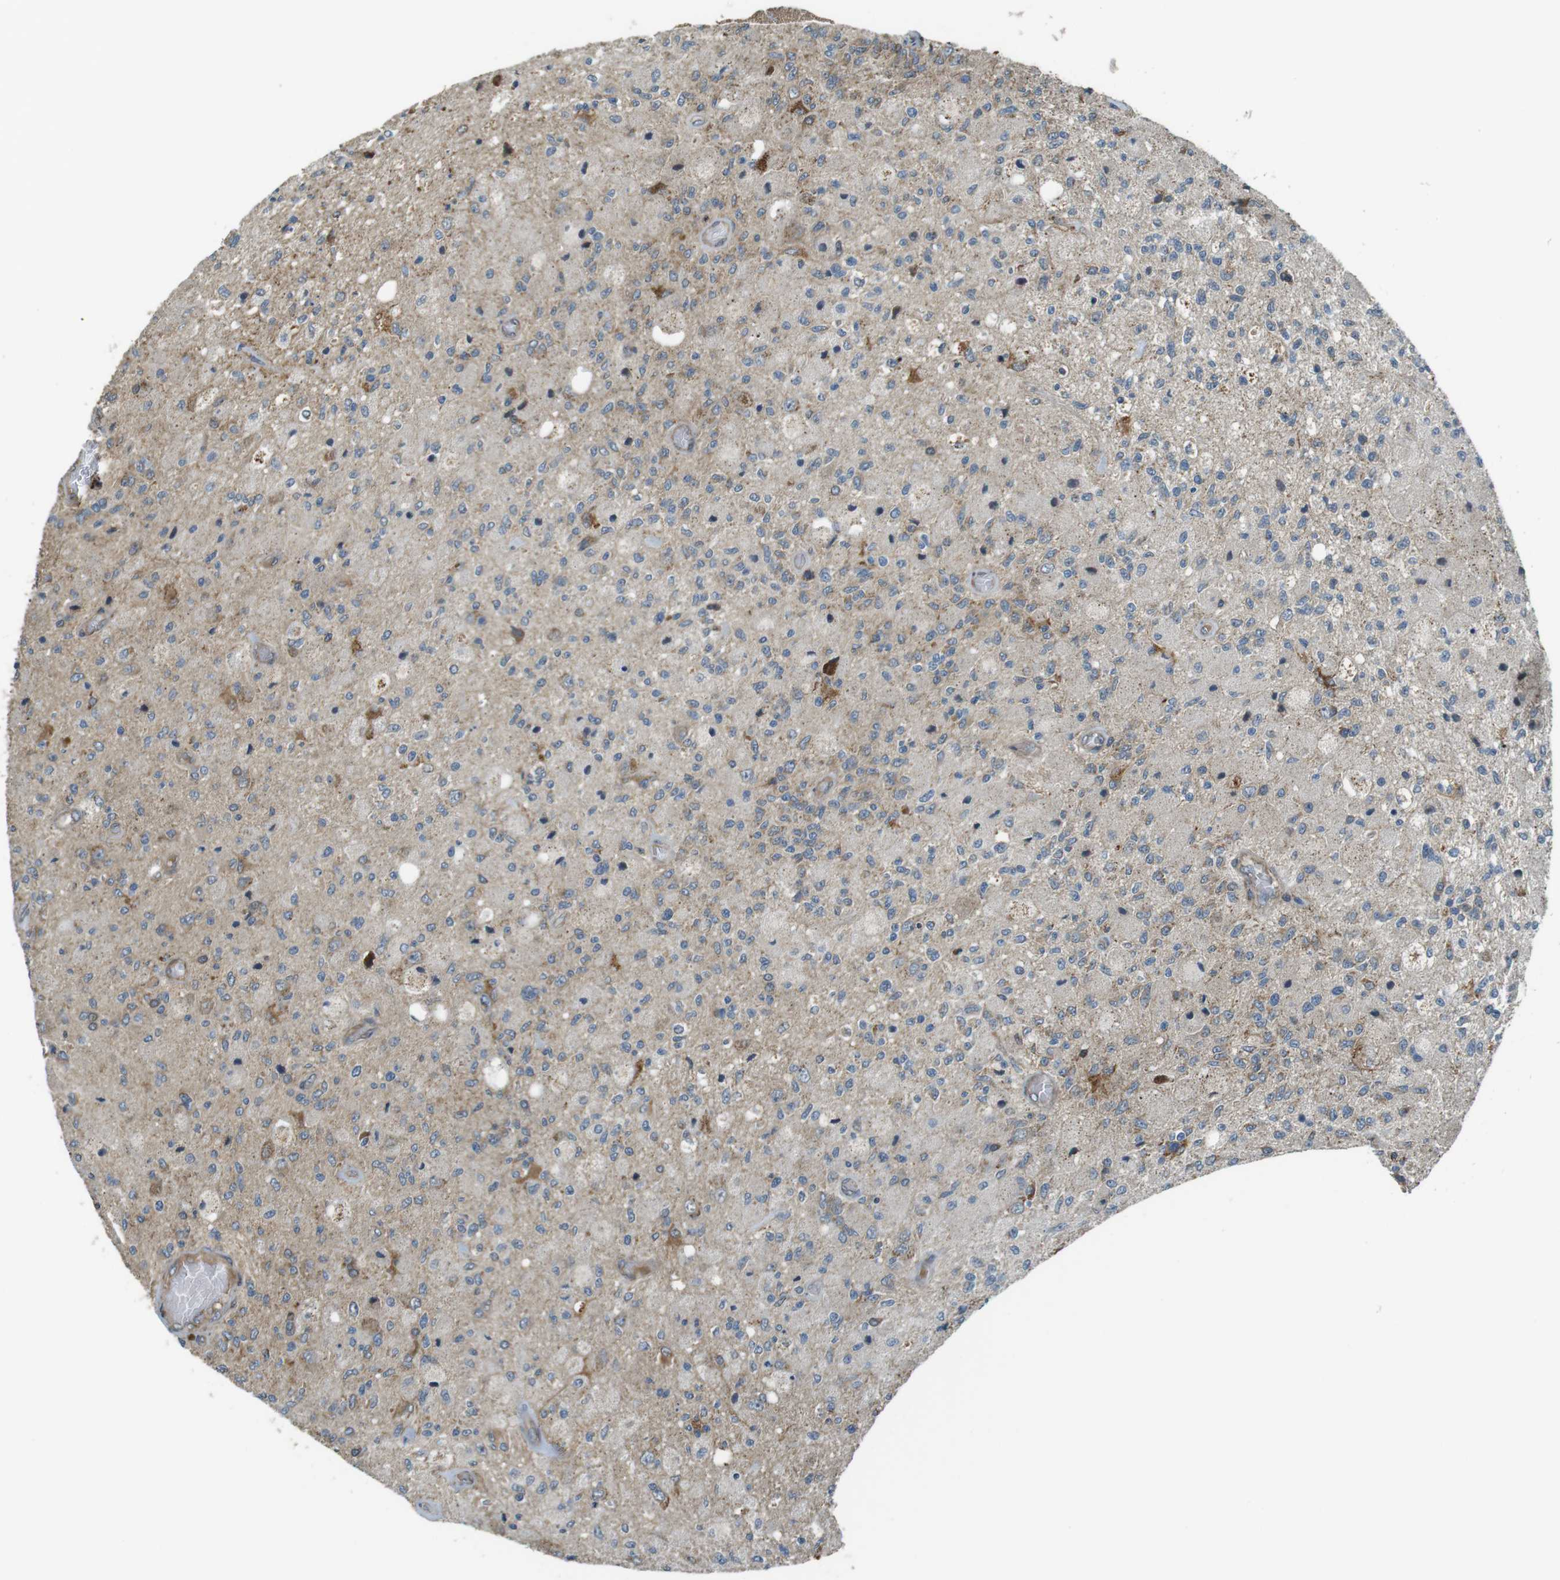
{"staining": {"intensity": "moderate", "quantity": "<25%", "location": "cytoplasmic/membranous"}, "tissue": "glioma", "cell_type": "Tumor cells", "image_type": "cancer", "snomed": [{"axis": "morphology", "description": "Normal tissue, NOS"}, {"axis": "morphology", "description": "Glioma, malignant, High grade"}, {"axis": "topography", "description": "Cerebral cortex"}], "caption": "Malignant glioma (high-grade) stained for a protein displays moderate cytoplasmic/membranous positivity in tumor cells. Using DAB (3,3'-diaminobenzidine) (brown) and hematoxylin (blue) stains, captured at high magnification using brightfield microscopy.", "gene": "IFFO2", "patient": {"sex": "male", "age": 77}}